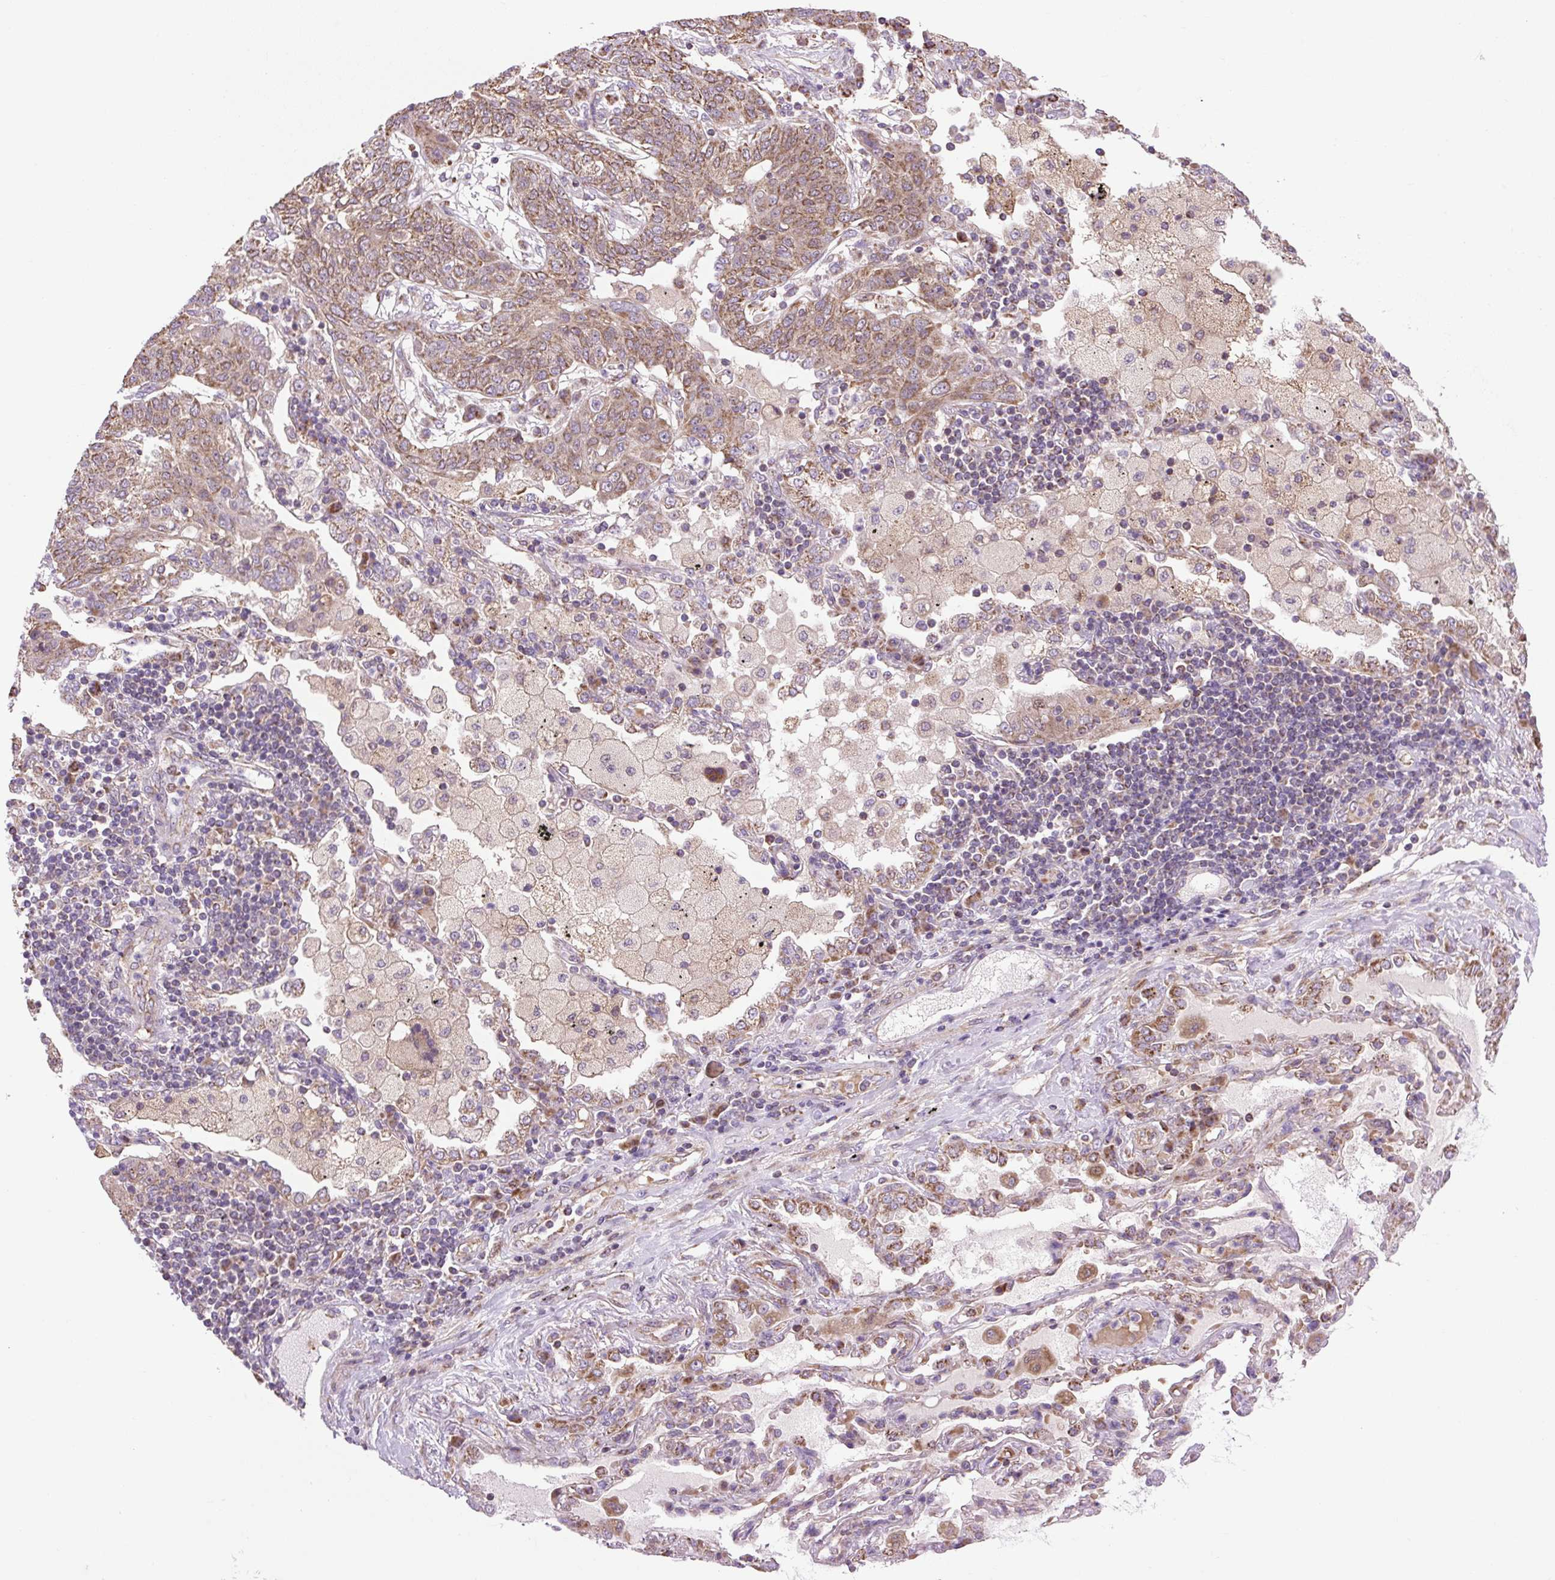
{"staining": {"intensity": "moderate", "quantity": ">75%", "location": "cytoplasmic/membranous"}, "tissue": "lung cancer", "cell_type": "Tumor cells", "image_type": "cancer", "snomed": [{"axis": "morphology", "description": "Squamous cell carcinoma, NOS"}, {"axis": "topography", "description": "Lung"}], "caption": "Protein analysis of lung cancer (squamous cell carcinoma) tissue exhibits moderate cytoplasmic/membranous staining in approximately >75% of tumor cells. The staining was performed using DAB (3,3'-diaminobenzidine), with brown indicating positive protein expression. Nuclei are stained blue with hematoxylin.", "gene": "PLCG1", "patient": {"sex": "female", "age": 70}}